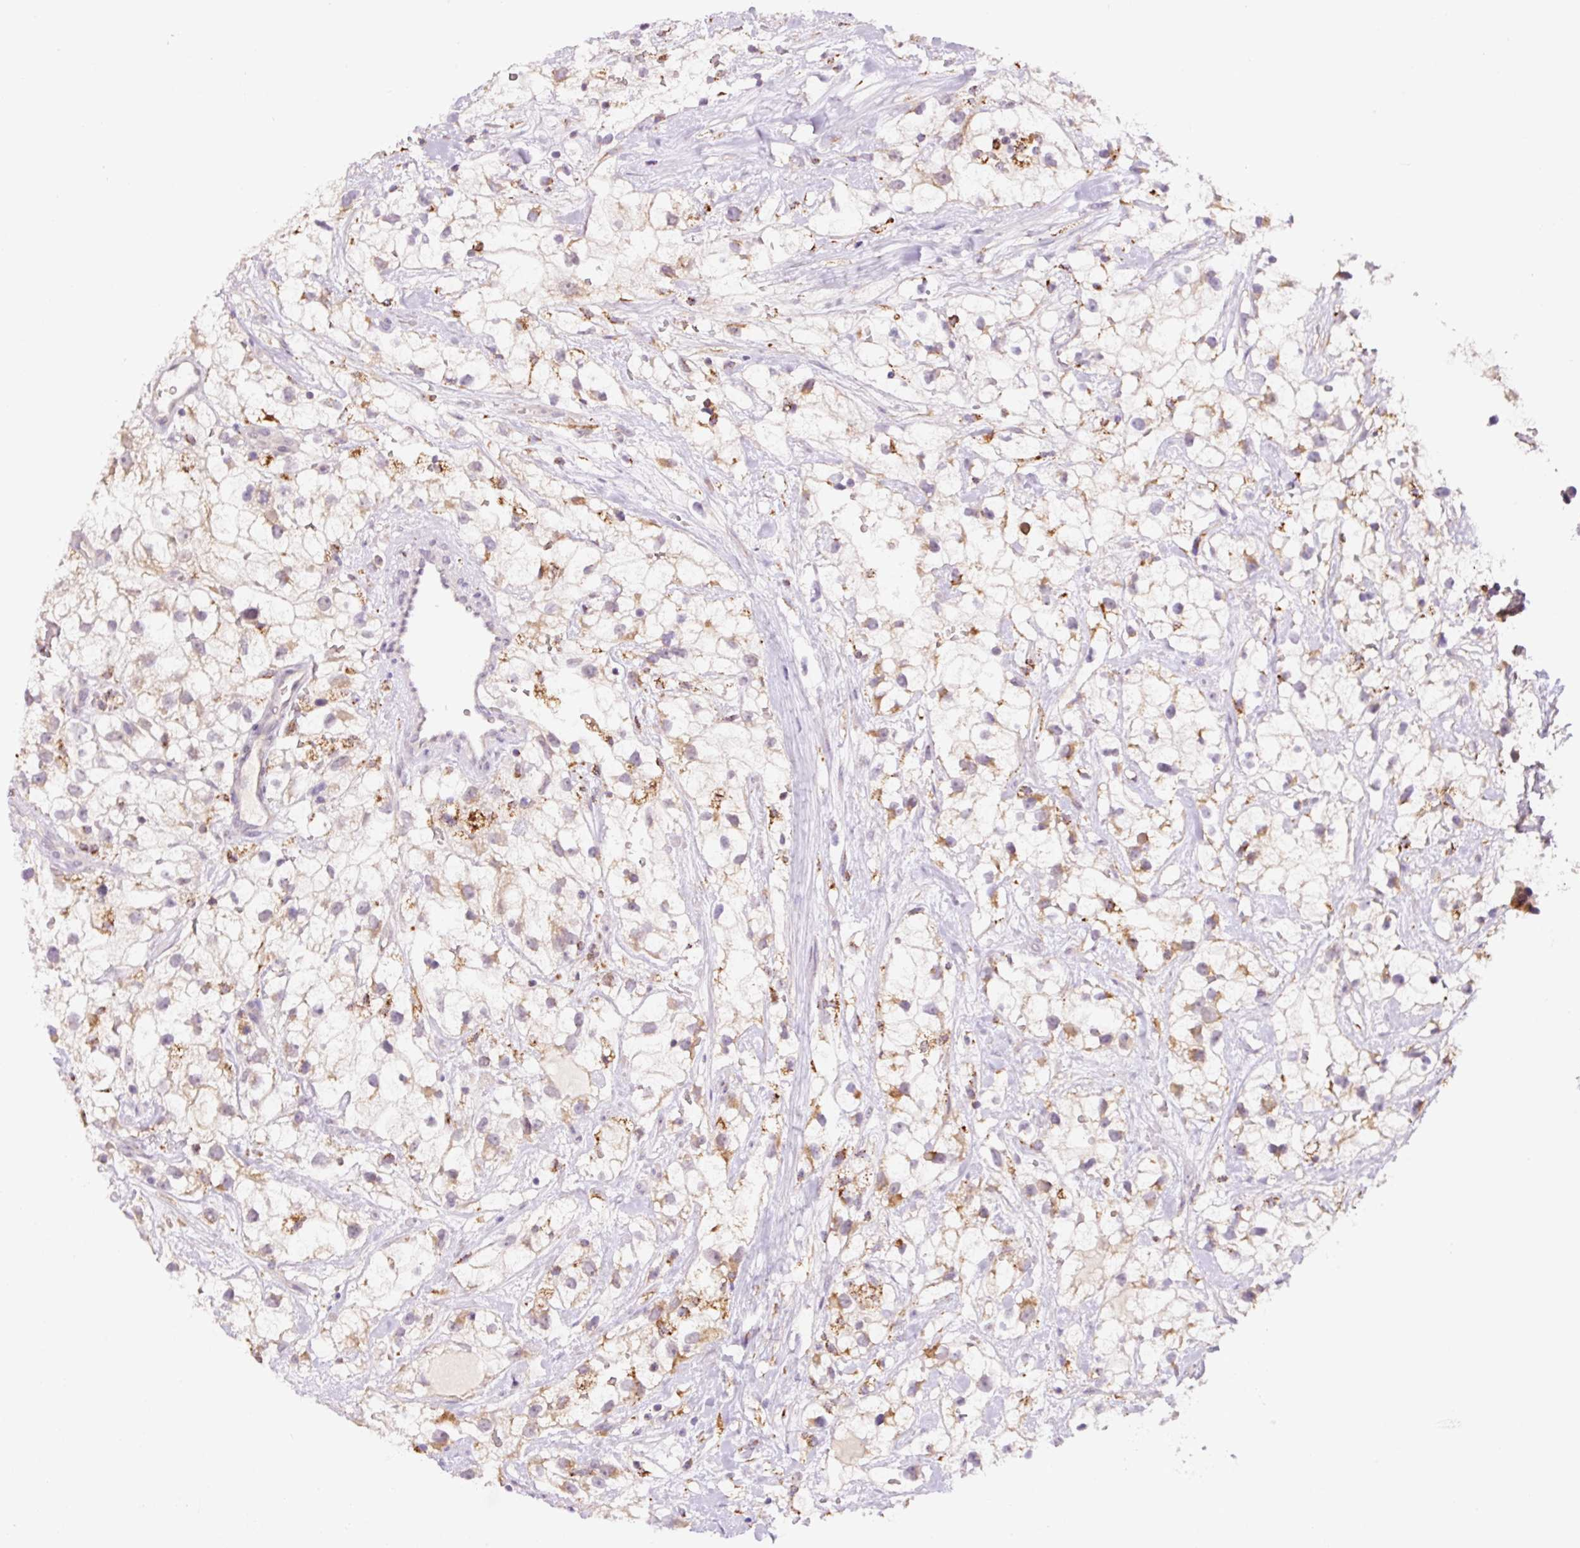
{"staining": {"intensity": "moderate", "quantity": "25%-75%", "location": "cytoplasmic/membranous"}, "tissue": "renal cancer", "cell_type": "Tumor cells", "image_type": "cancer", "snomed": [{"axis": "morphology", "description": "Adenocarcinoma, NOS"}, {"axis": "topography", "description": "Kidney"}], "caption": "Immunohistochemical staining of human adenocarcinoma (renal) demonstrates moderate cytoplasmic/membranous protein positivity in about 25%-75% of tumor cells.", "gene": "PCK2", "patient": {"sex": "male", "age": 59}}